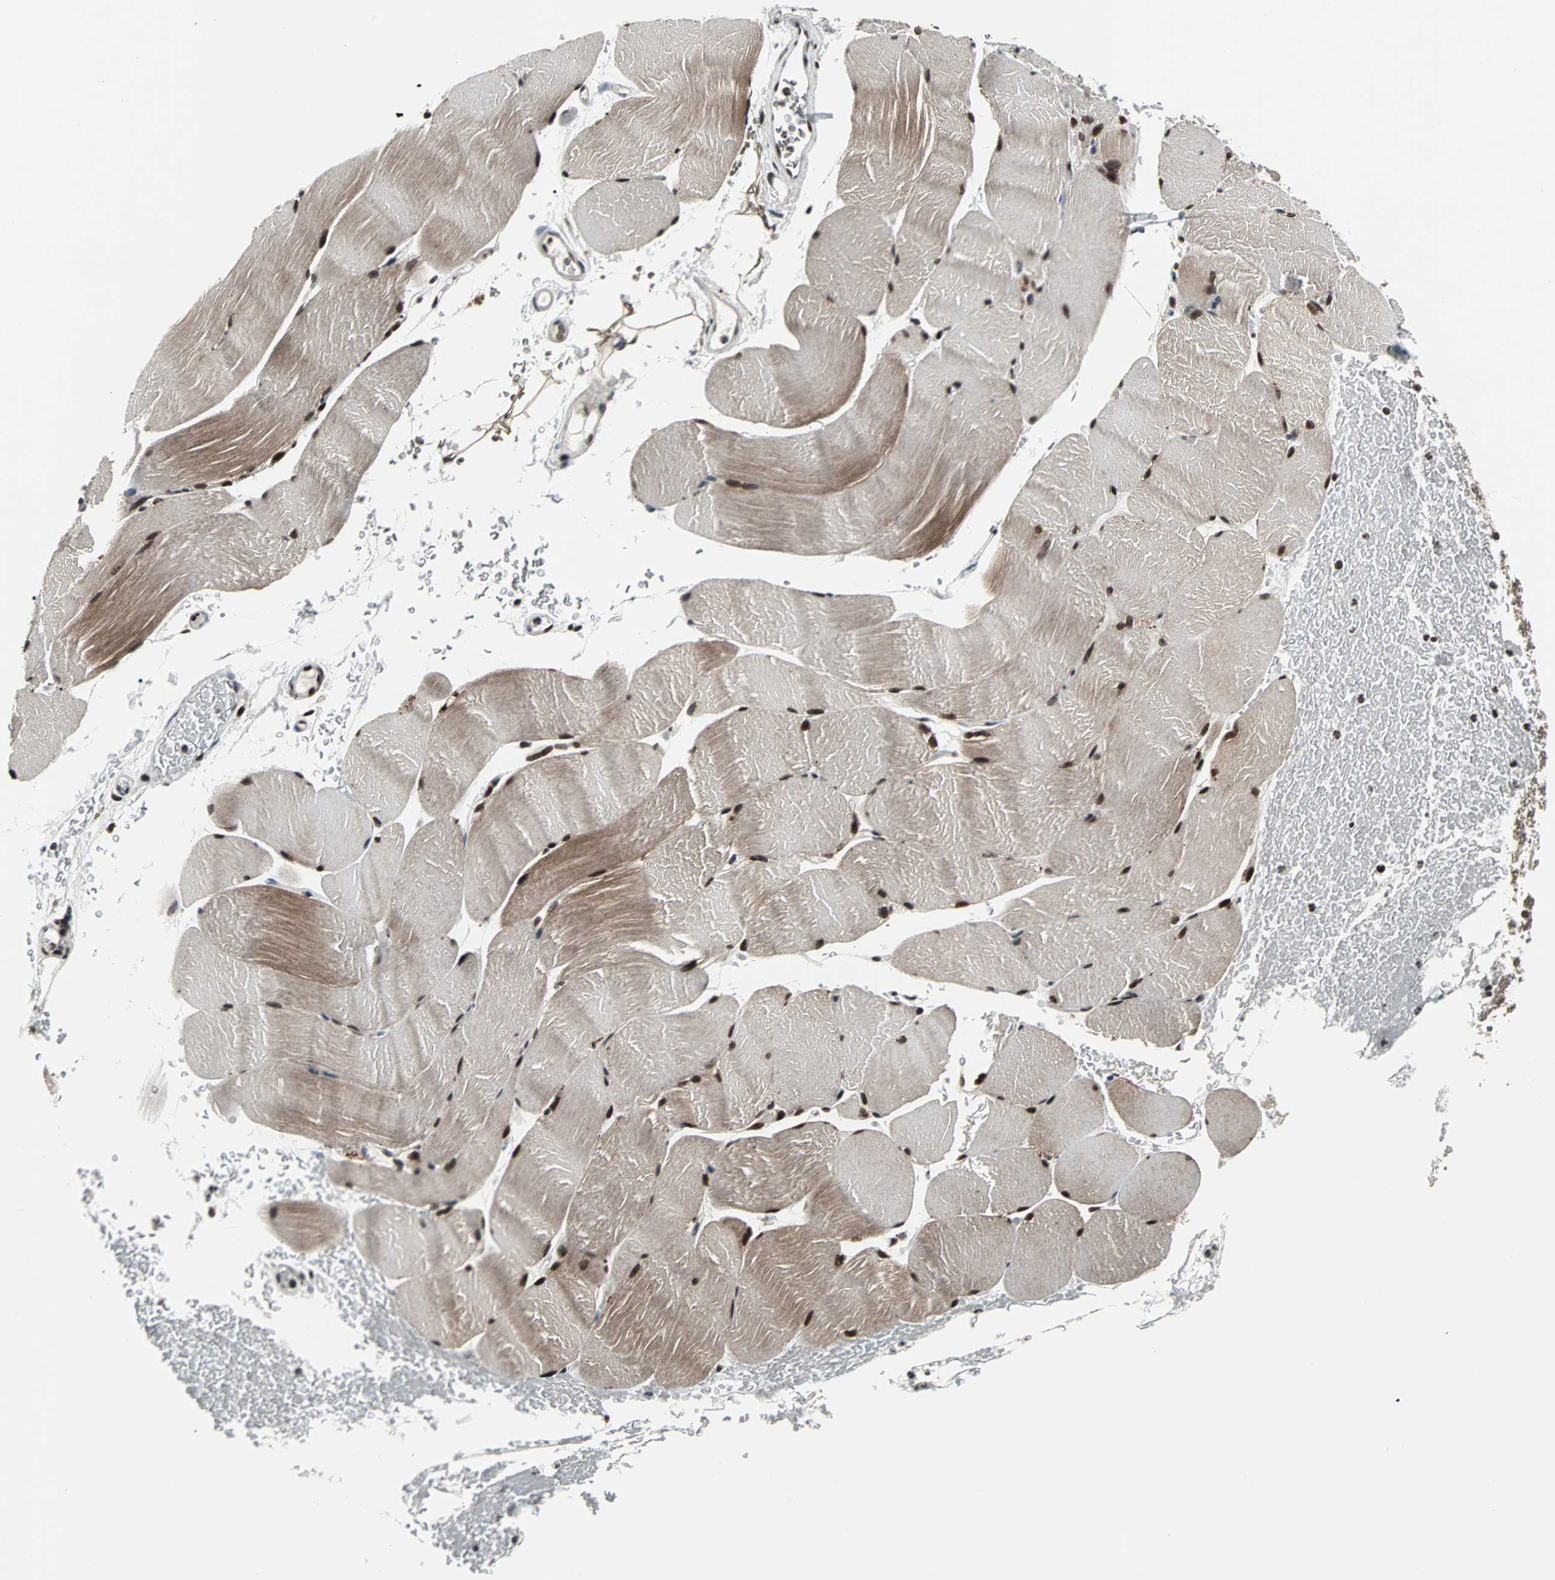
{"staining": {"intensity": "moderate", "quantity": "25%-75%", "location": "cytoplasmic/membranous,nuclear"}, "tissue": "skeletal muscle", "cell_type": "Myocytes", "image_type": "normal", "snomed": [{"axis": "morphology", "description": "Normal tissue, NOS"}, {"axis": "topography", "description": "Skeletal muscle"}], "caption": "The micrograph shows a brown stain indicating the presence of a protein in the cytoplasmic/membranous,nuclear of myocytes in skeletal muscle.", "gene": "PNKP", "patient": {"sex": "female", "age": 37}}